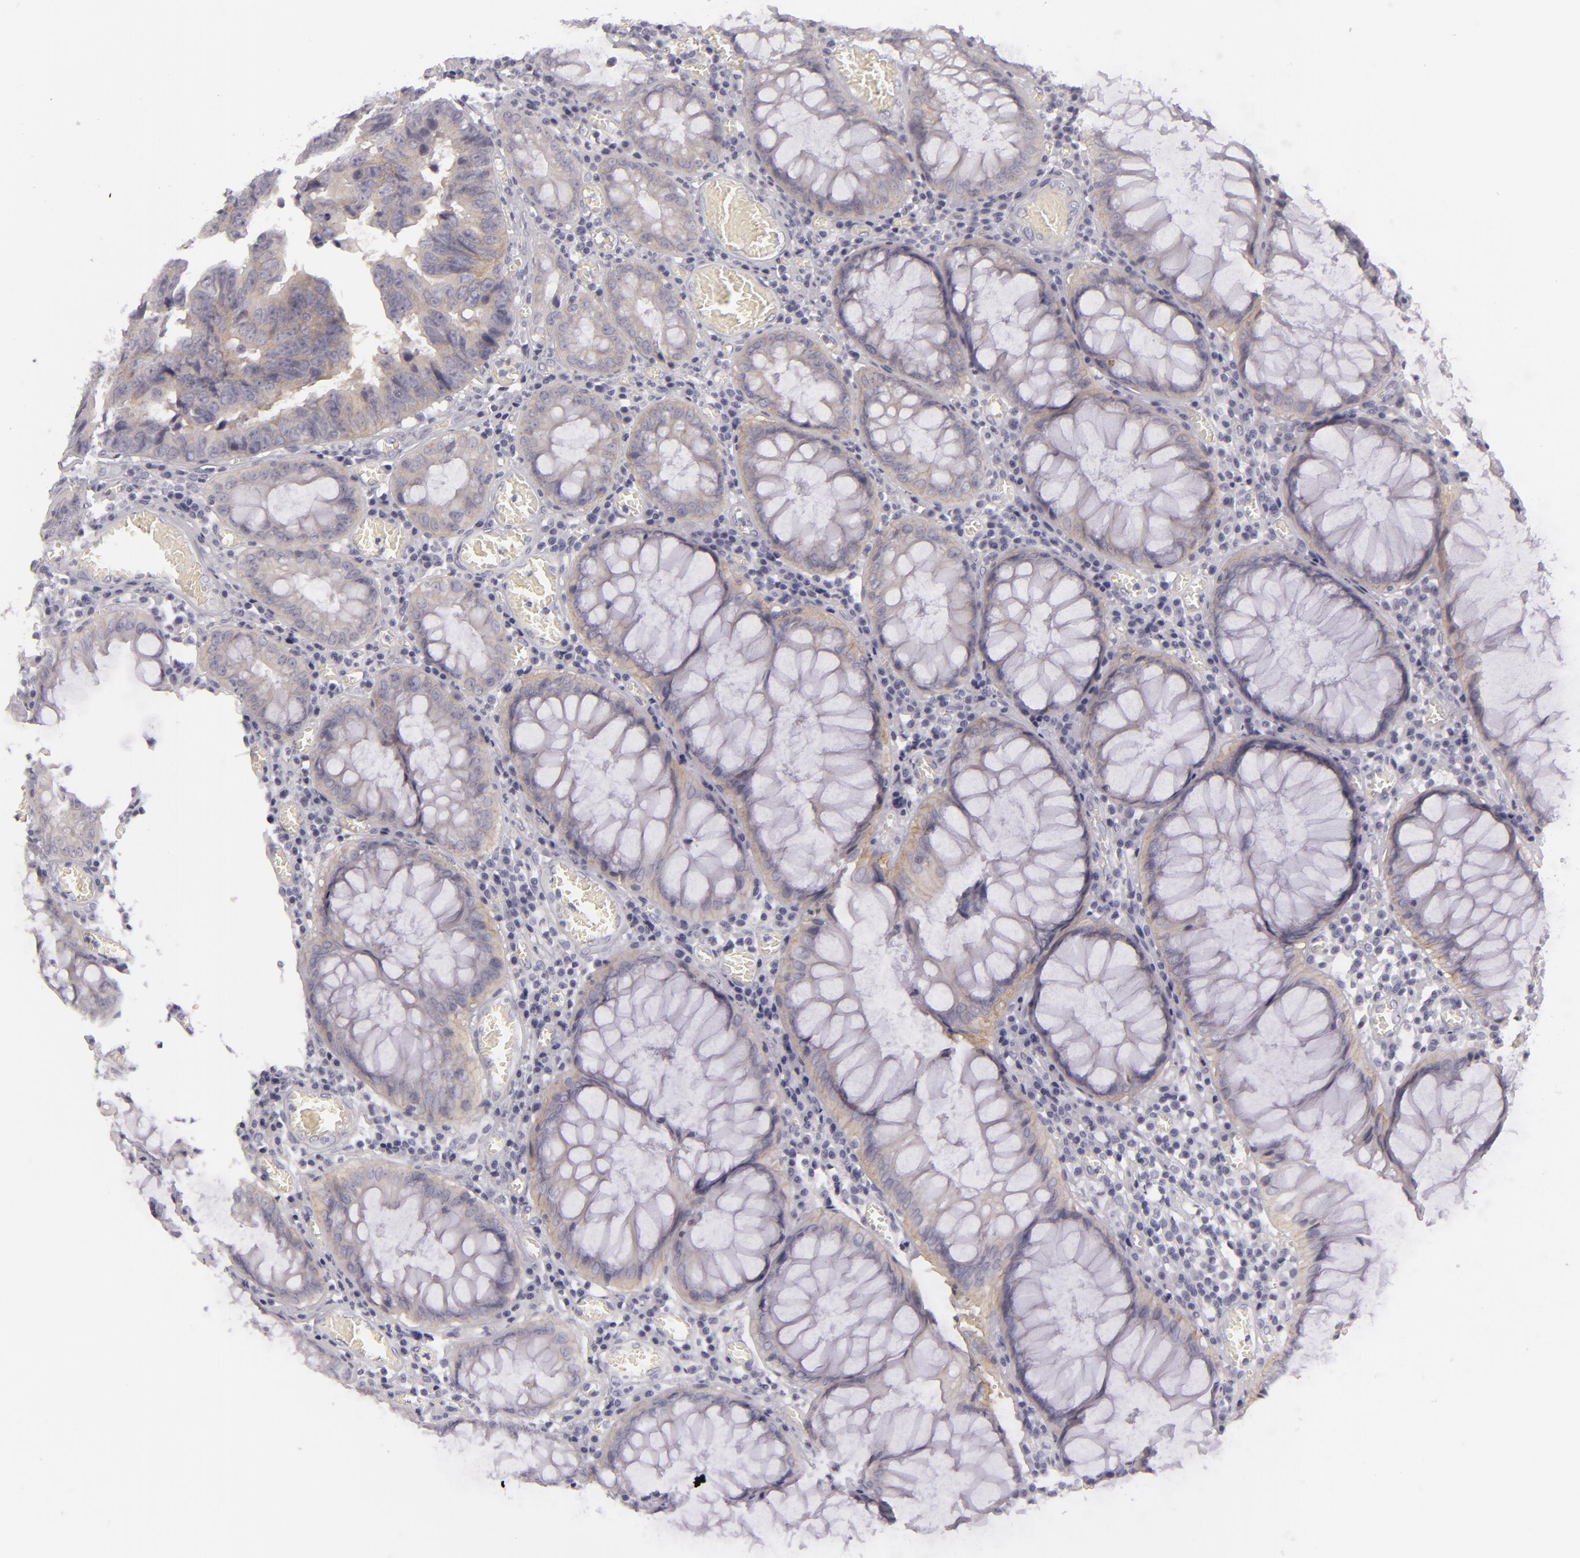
{"staining": {"intensity": "weak", "quantity": ">75%", "location": "cytoplasmic/membranous"}, "tissue": "colorectal cancer", "cell_type": "Tumor cells", "image_type": "cancer", "snomed": [{"axis": "morphology", "description": "Adenocarcinoma, NOS"}, {"axis": "topography", "description": "Rectum"}], "caption": "An immunohistochemistry image of tumor tissue is shown. Protein staining in brown labels weak cytoplasmic/membranous positivity in colorectal cancer (adenocarcinoma) within tumor cells.", "gene": "DLG4", "patient": {"sex": "female", "age": 98}}